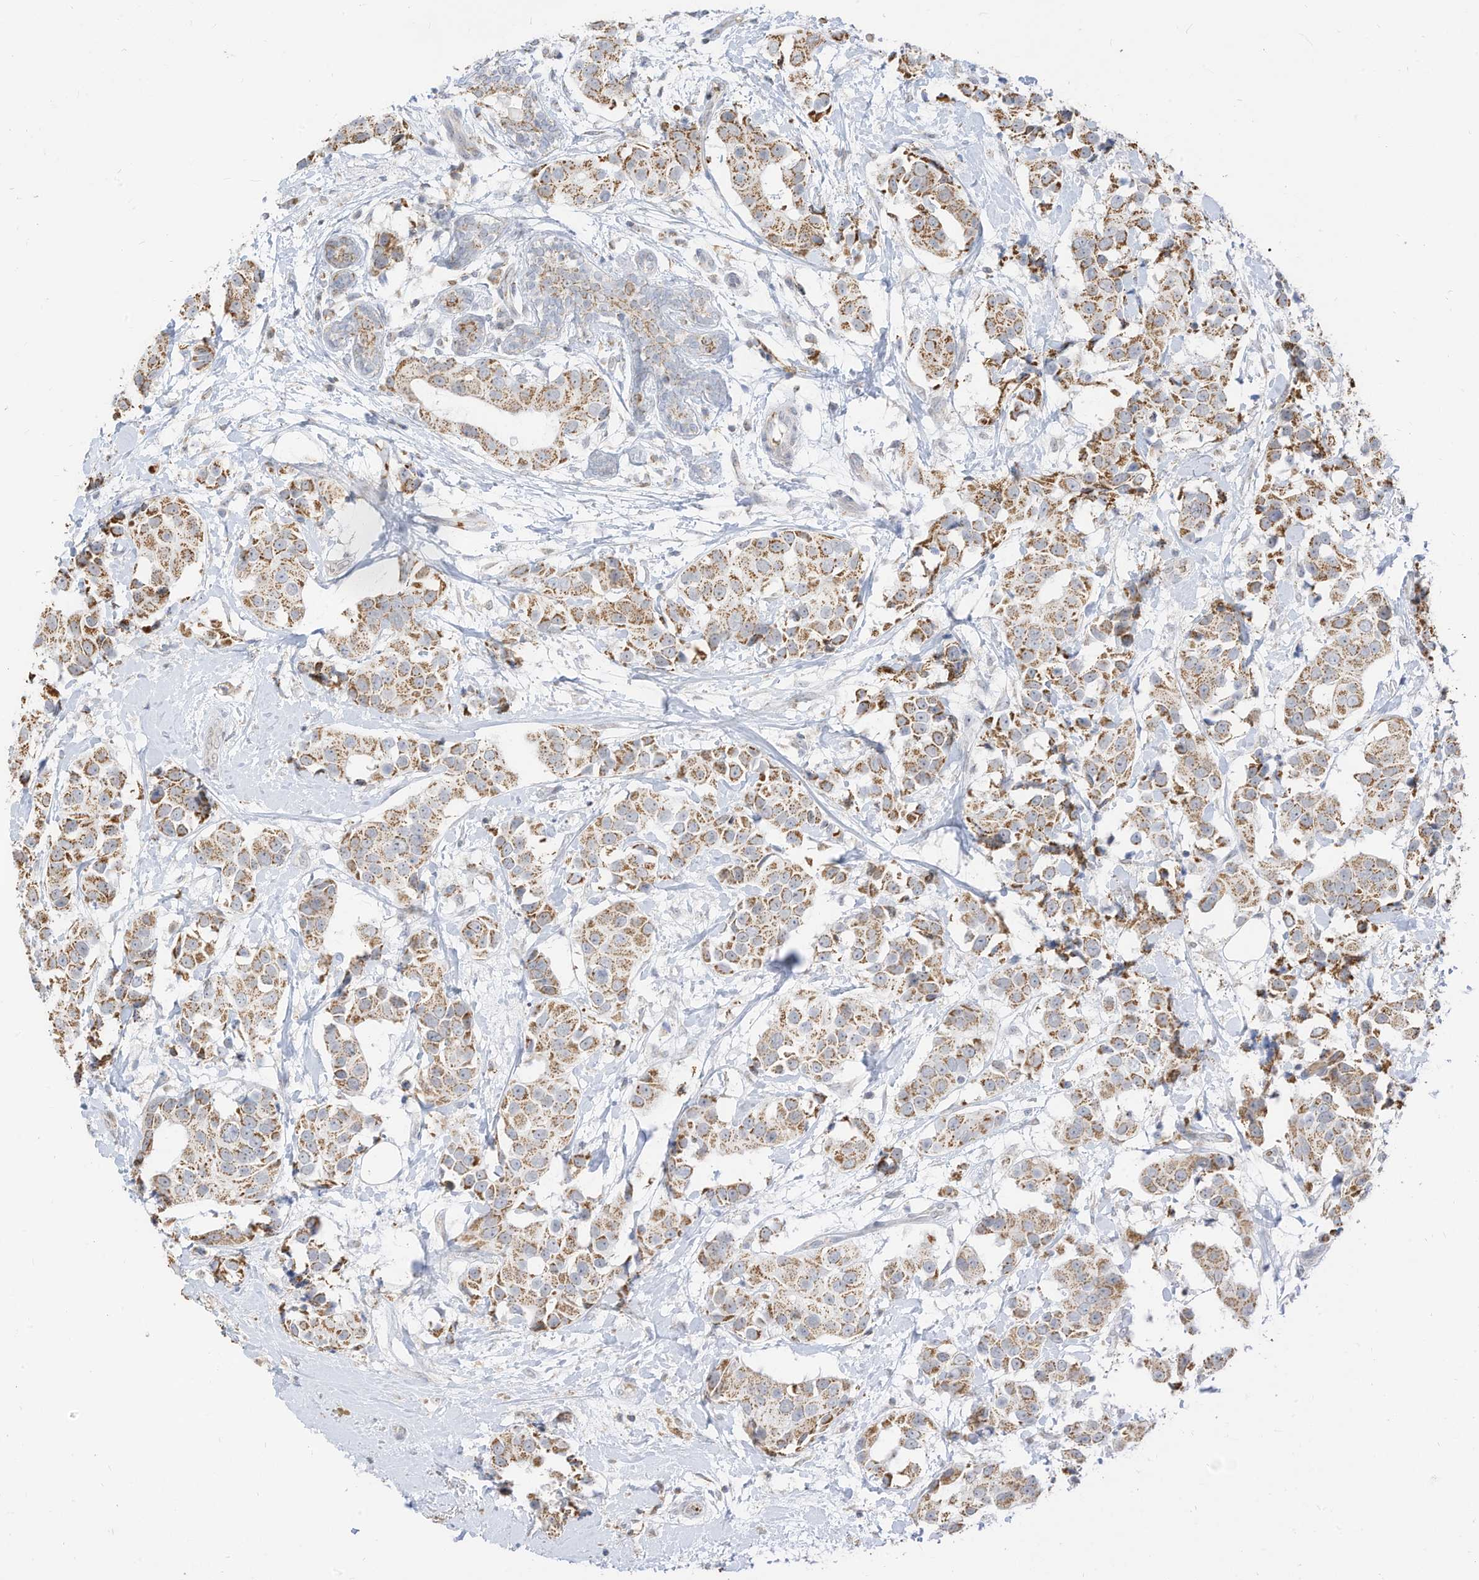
{"staining": {"intensity": "moderate", "quantity": ">75%", "location": "cytoplasmic/membranous"}, "tissue": "breast cancer", "cell_type": "Tumor cells", "image_type": "cancer", "snomed": [{"axis": "morphology", "description": "Normal tissue, NOS"}, {"axis": "morphology", "description": "Duct carcinoma"}, {"axis": "topography", "description": "Breast"}], "caption": "Approximately >75% of tumor cells in human intraductal carcinoma (breast) reveal moderate cytoplasmic/membranous protein expression as visualized by brown immunohistochemical staining.", "gene": "MTUS2", "patient": {"sex": "female", "age": 39}}